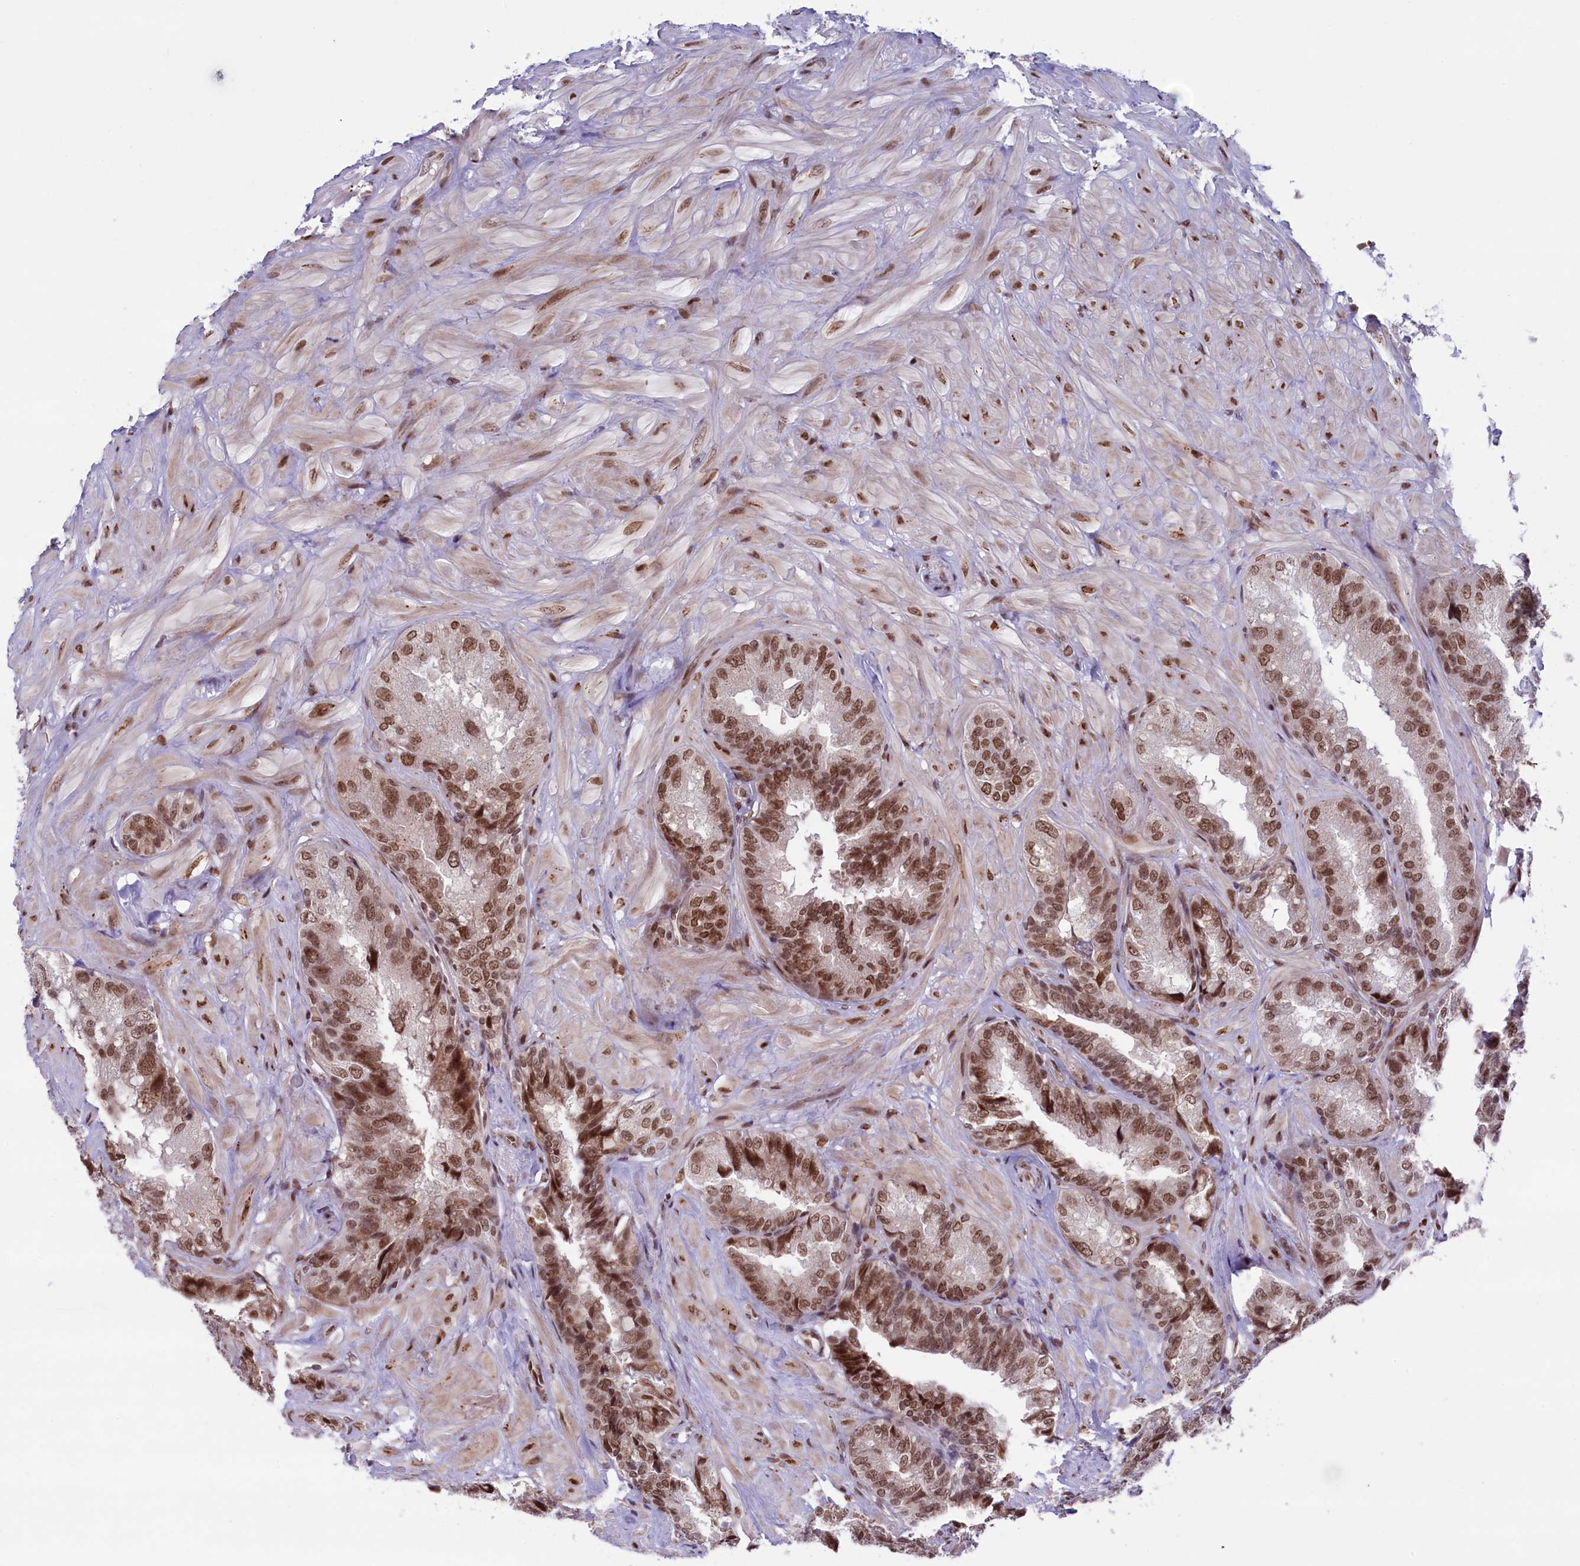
{"staining": {"intensity": "moderate", "quantity": ">75%", "location": "nuclear"}, "tissue": "seminal vesicle", "cell_type": "Glandular cells", "image_type": "normal", "snomed": [{"axis": "morphology", "description": "Normal tissue, NOS"}, {"axis": "topography", "description": "Prostate and seminal vesicle, NOS"}, {"axis": "topography", "description": "Prostate"}, {"axis": "topography", "description": "Seminal veicle"}], "caption": "Protein expression analysis of unremarkable seminal vesicle reveals moderate nuclear staining in about >75% of glandular cells. (brown staining indicates protein expression, while blue staining denotes nuclei).", "gene": "MPHOSPH8", "patient": {"sex": "male", "age": 67}}